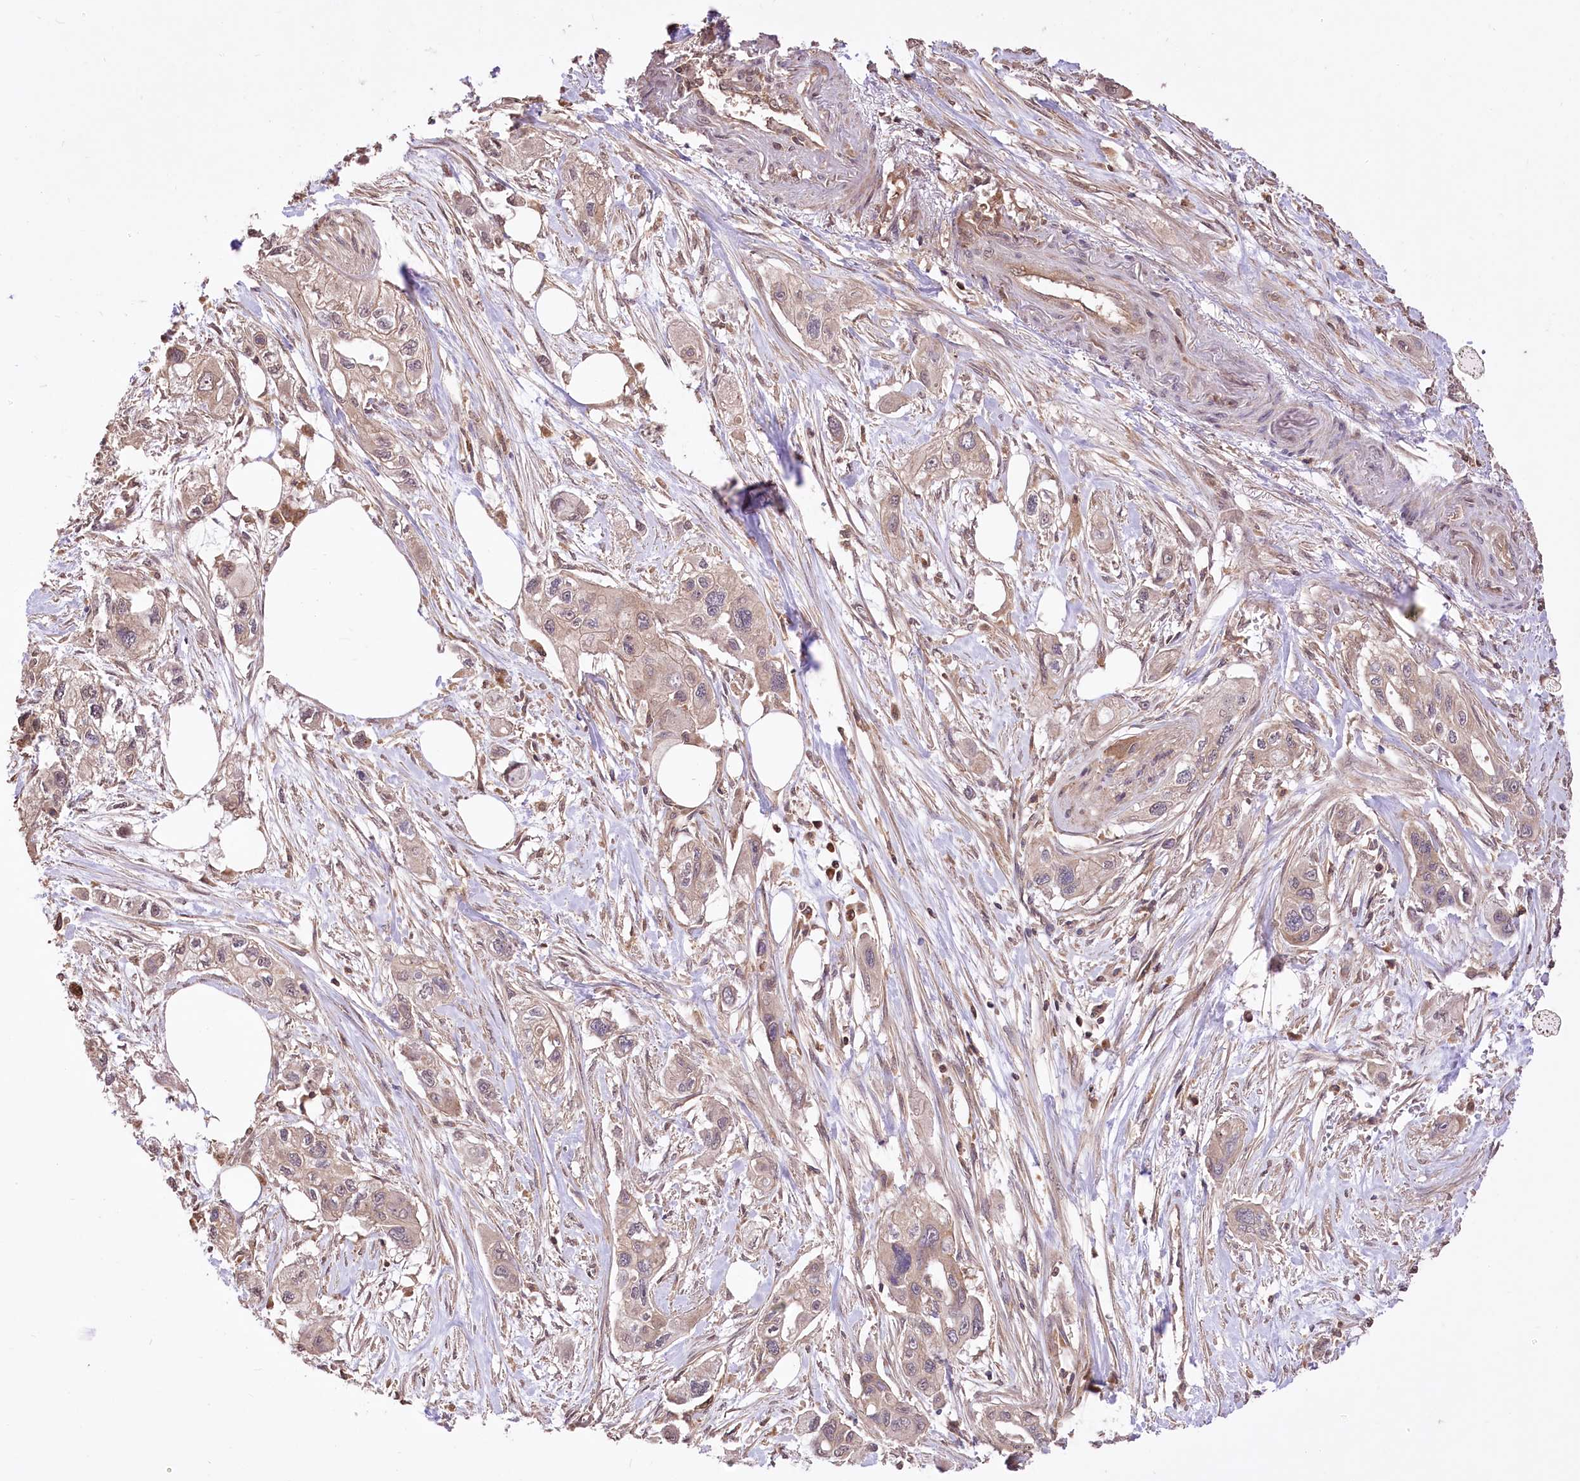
{"staining": {"intensity": "weak", "quantity": "25%-75%", "location": "cytoplasmic/membranous"}, "tissue": "pancreatic cancer", "cell_type": "Tumor cells", "image_type": "cancer", "snomed": [{"axis": "morphology", "description": "Adenocarcinoma, NOS"}, {"axis": "topography", "description": "Pancreas"}], "caption": "Pancreatic cancer stained with immunohistochemistry reveals weak cytoplasmic/membranous expression in approximately 25%-75% of tumor cells.", "gene": "XYLB", "patient": {"sex": "male", "age": 75}}